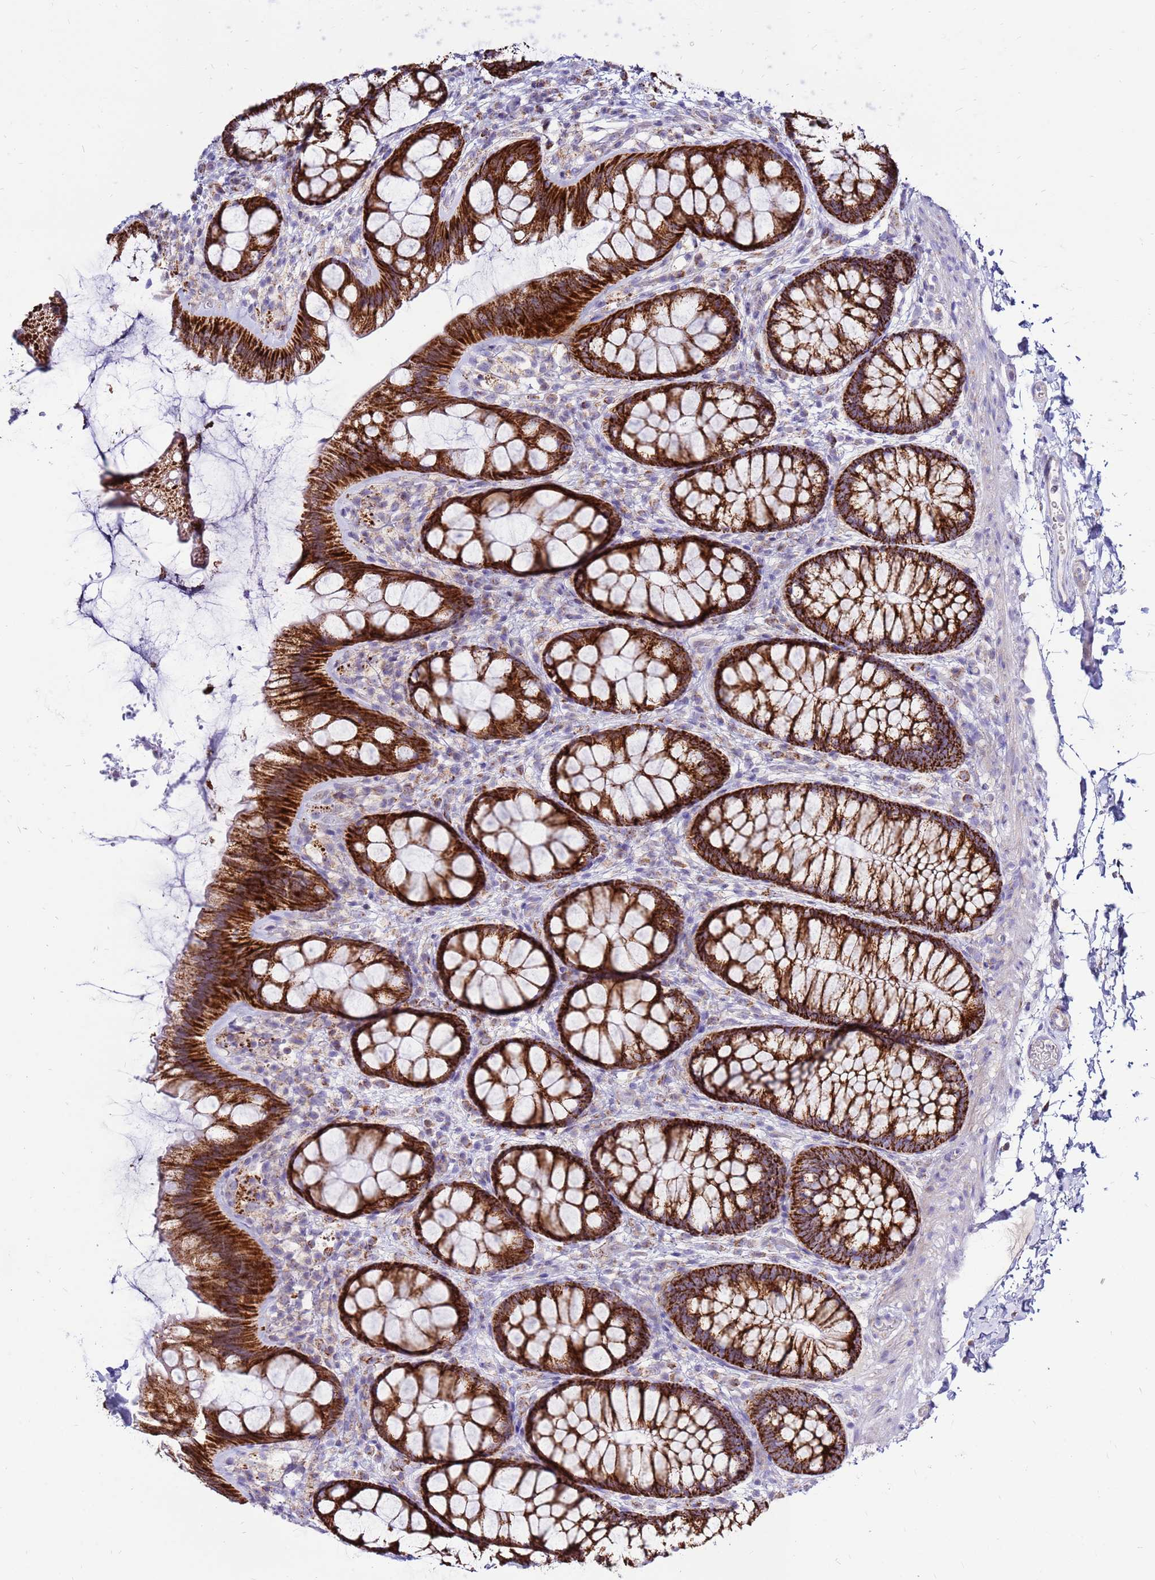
{"staining": {"intensity": "negative", "quantity": "none", "location": "none"}, "tissue": "colon", "cell_type": "Endothelial cells", "image_type": "normal", "snomed": [{"axis": "morphology", "description": "Normal tissue, NOS"}, {"axis": "topography", "description": "Colon"}], "caption": "This is an immunohistochemistry (IHC) micrograph of normal colon. There is no staining in endothelial cells.", "gene": "IGF1R", "patient": {"sex": "male", "age": 46}}